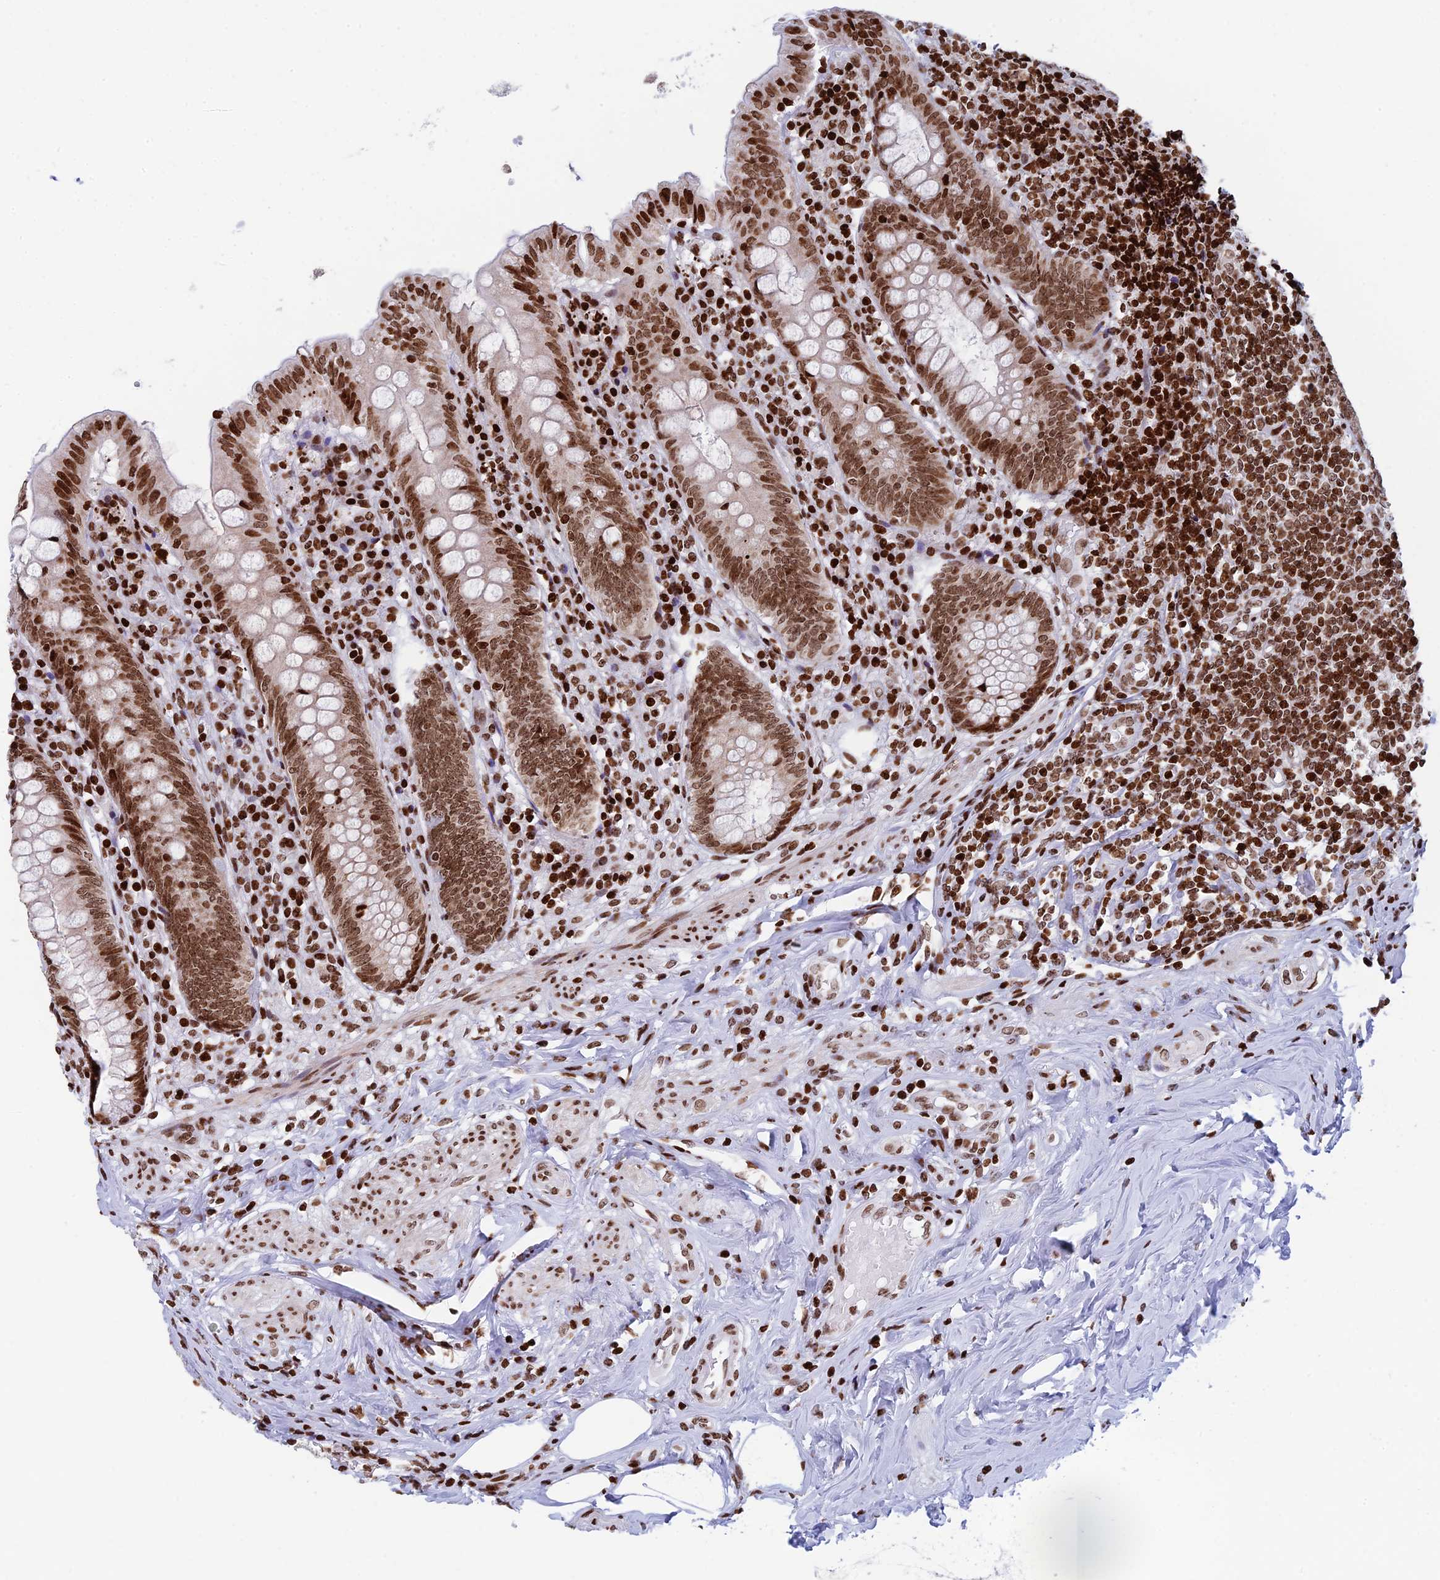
{"staining": {"intensity": "moderate", "quantity": ">75%", "location": "nuclear"}, "tissue": "appendix", "cell_type": "Glandular cells", "image_type": "normal", "snomed": [{"axis": "morphology", "description": "Normal tissue, NOS"}, {"axis": "topography", "description": "Appendix"}], "caption": "Benign appendix was stained to show a protein in brown. There is medium levels of moderate nuclear expression in about >75% of glandular cells. (IHC, brightfield microscopy, high magnification).", "gene": "RPAP1", "patient": {"sex": "female", "age": 54}}